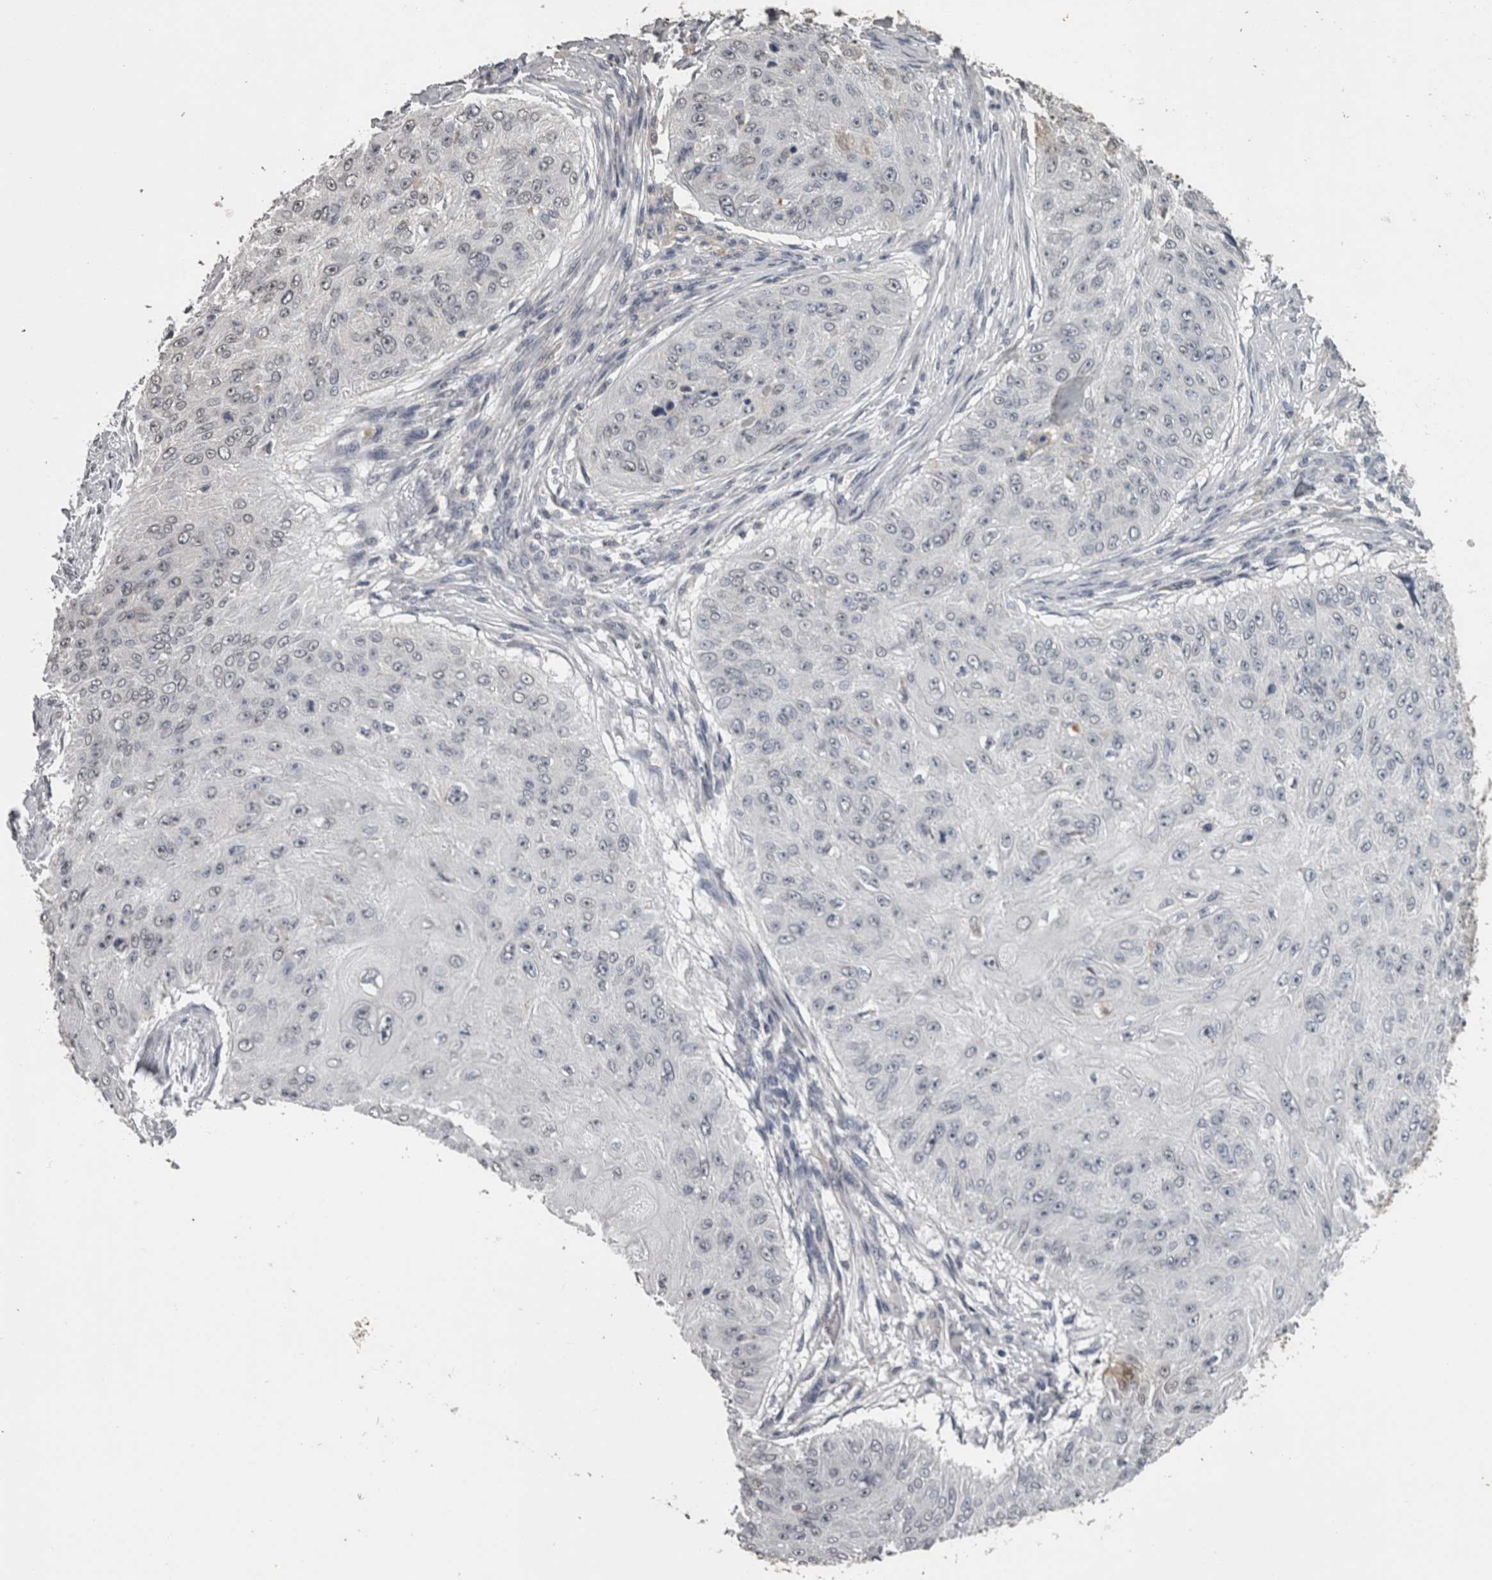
{"staining": {"intensity": "negative", "quantity": "none", "location": "none"}, "tissue": "skin cancer", "cell_type": "Tumor cells", "image_type": "cancer", "snomed": [{"axis": "morphology", "description": "Squamous cell carcinoma, NOS"}, {"axis": "topography", "description": "Skin"}], "caption": "Tumor cells are negative for protein expression in human skin cancer (squamous cell carcinoma).", "gene": "PIK3AP1", "patient": {"sex": "female", "age": 80}}